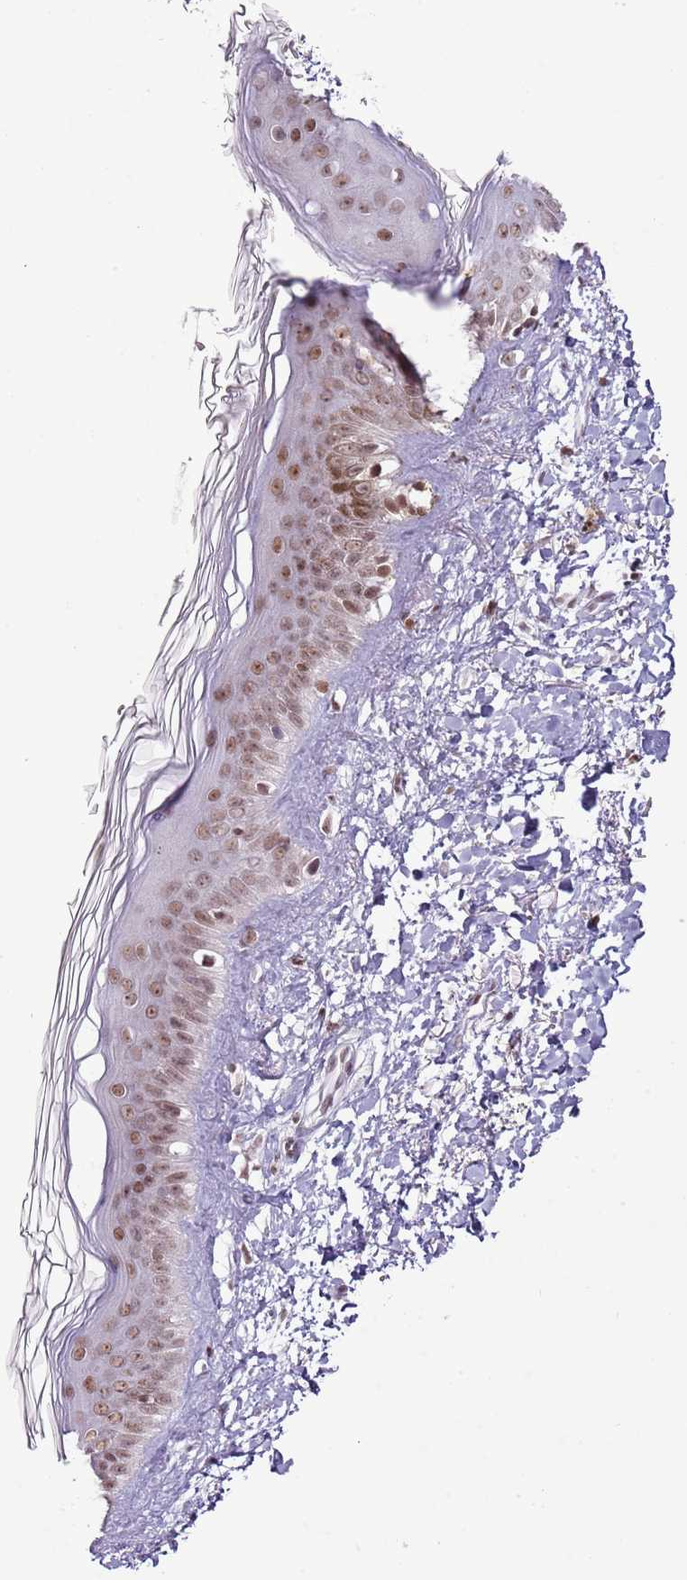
{"staining": {"intensity": "moderate", "quantity": ">75%", "location": "nuclear"}, "tissue": "skin", "cell_type": "Fibroblasts", "image_type": "normal", "snomed": [{"axis": "morphology", "description": "Normal tissue, NOS"}, {"axis": "topography", "description": "Skin"}], "caption": "This is a photomicrograph of IHC staining of benign skin, which shows moderate positivity in the nuclear of fibroblasts.", "gene": "SELENOH", "patient": {"sex": "female", "age": 58}}